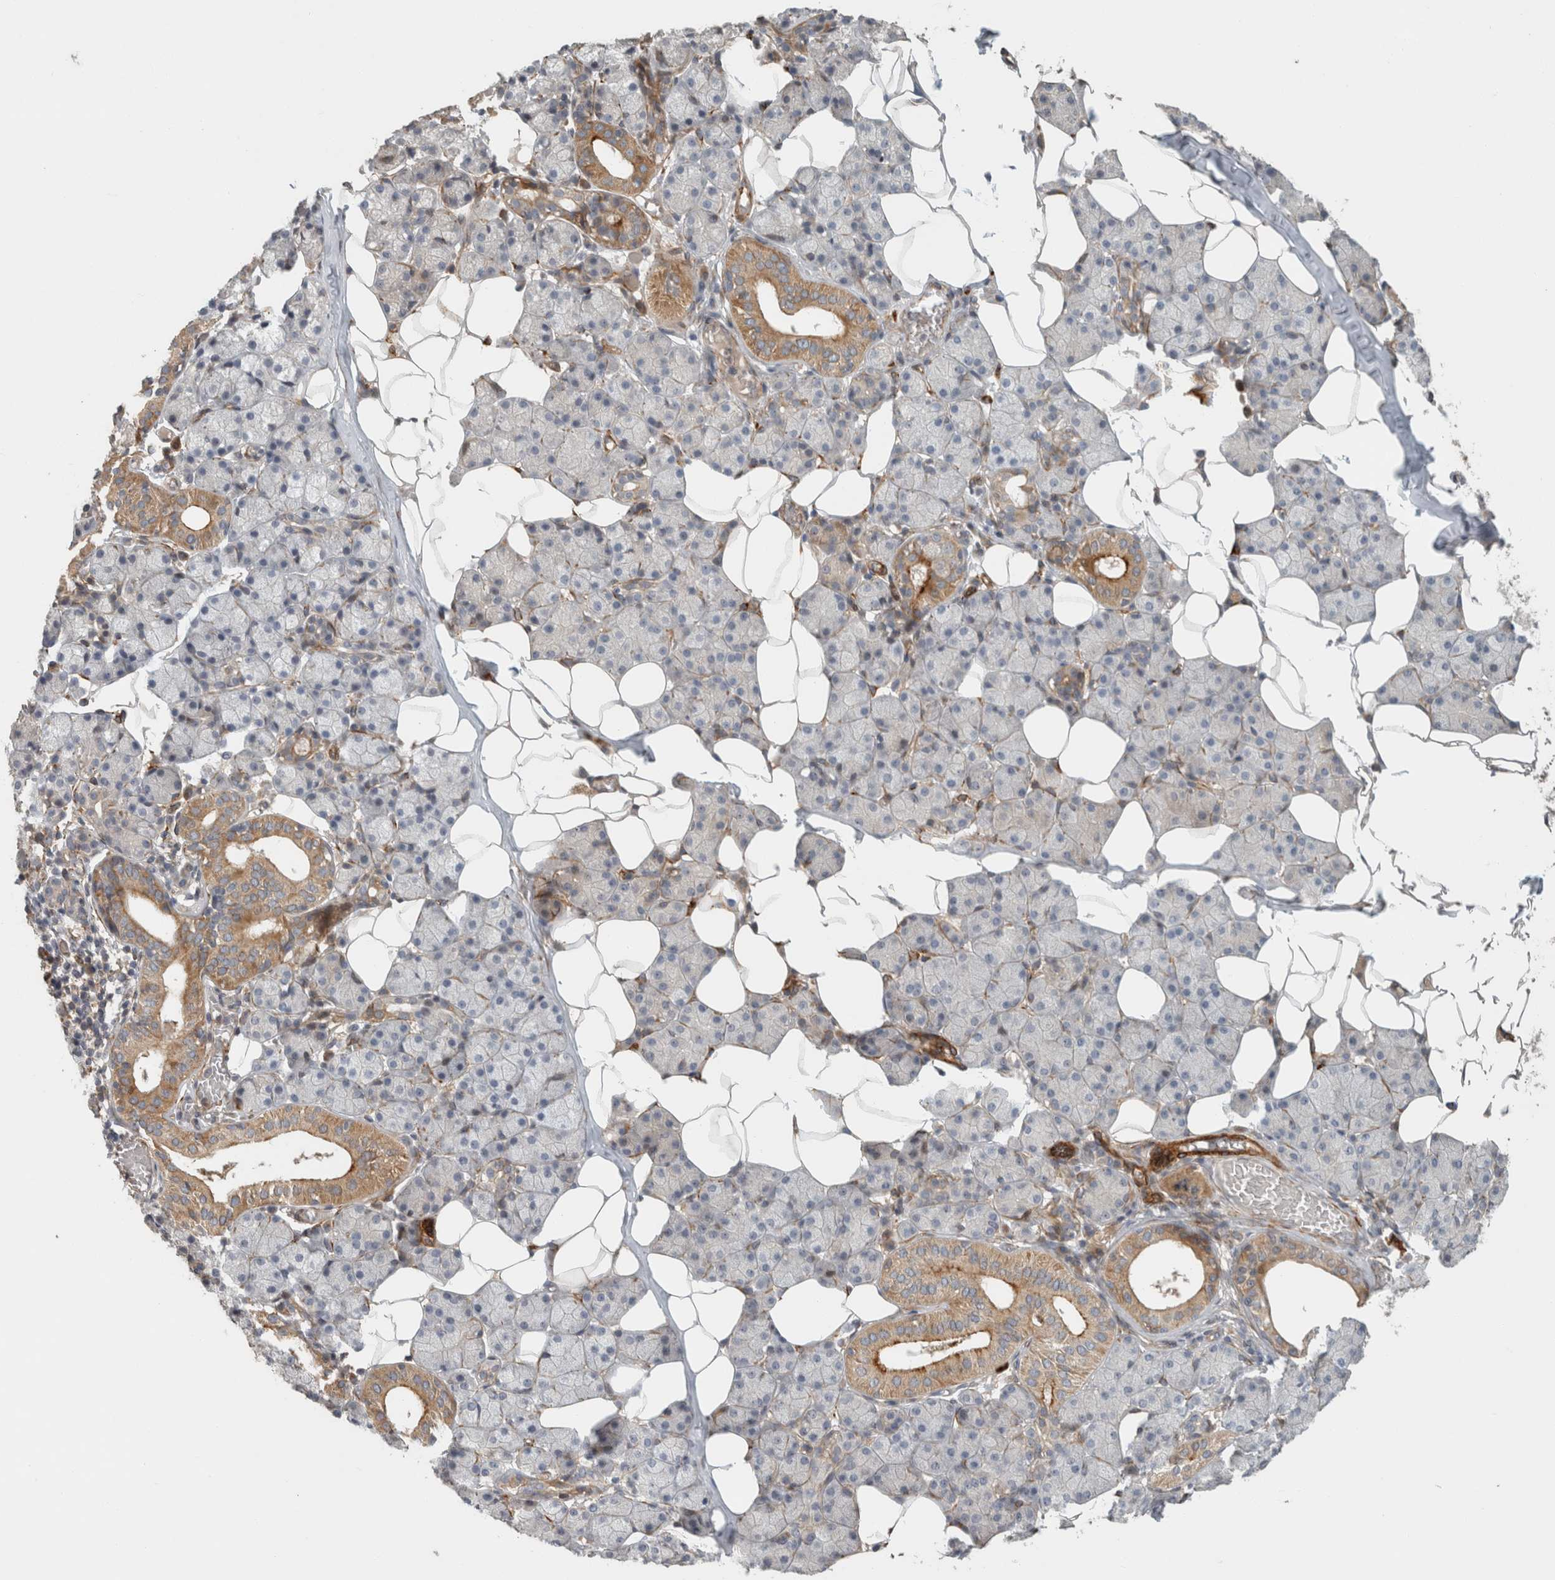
{"staining": {"intensity": "moderate", "quantity": "25%-75%", "location": "cytoplasmic/membranous"}, "tissue": "salivary gland", "cell_type": "Glandular cells", "image_type": "normal", "snomed": [{"axis": "morphology", "description": "Normal tissue, NOS"}, {"axis": "topography", "description": "Salivary gland"}], "caption": "Salivary gland stained with IHC demonstrates moderate cytoplasmic/membranous staining in about 25%-75% of glandular cells. The protein of interest is stained brown, and the nuclei are stained in blue (DAB (3,3'-diaminobenzidine) IHC with brightfield microscopy, high magnification).", "gene": "SIPA1L2", "patient": {"sex": "female", "age": 33}}